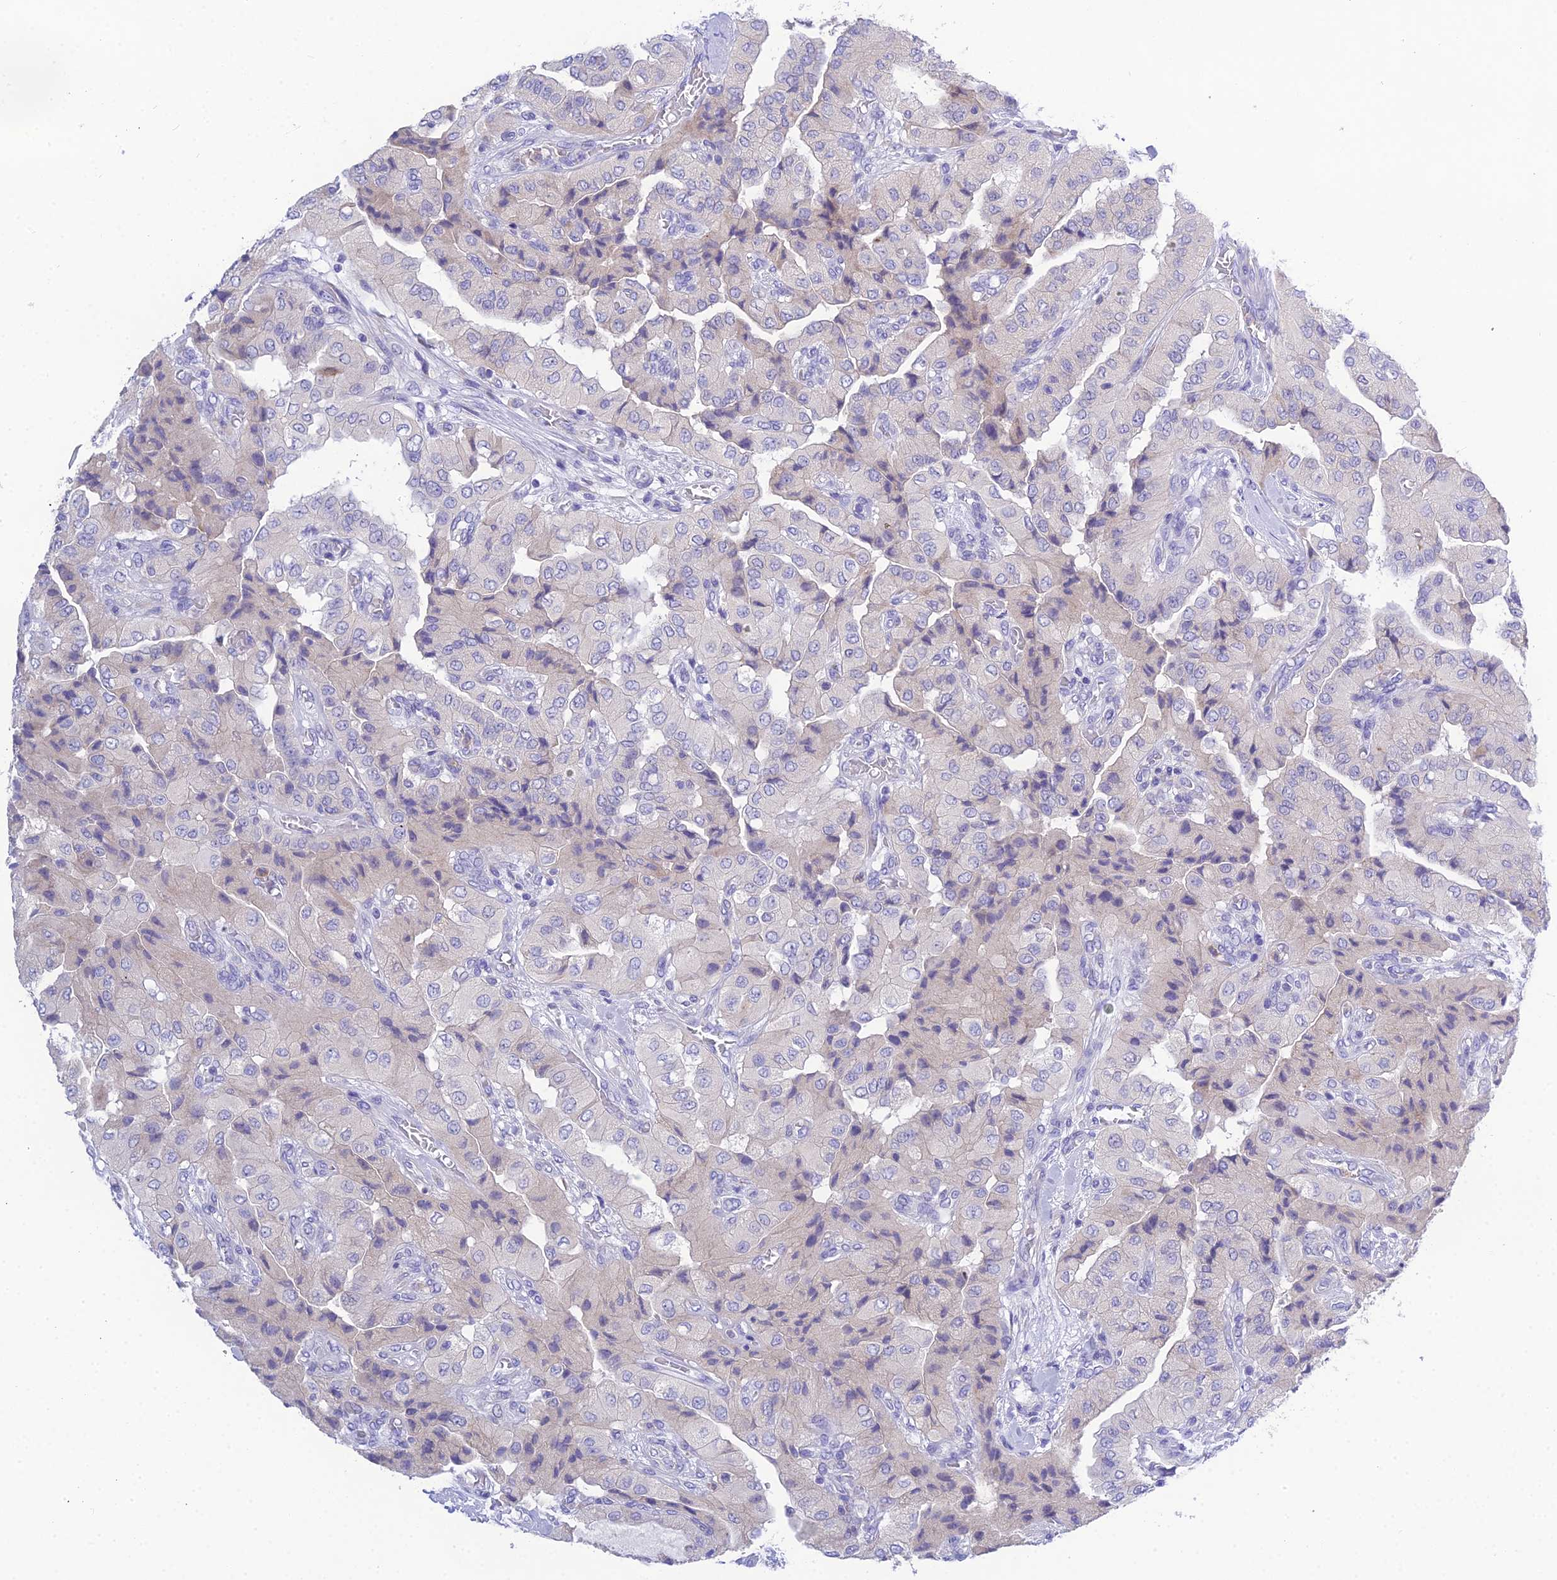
{"staining": {"intensity": "negative", "quantity": "none", "location": "none"}, "tissue": "head and neck cancer", "cell_type": "Tumor cells", "image_type": "cancer", "snomed": [{"axis": "morphology", "description": "Adenocarcinoma, NOS"}, {"axis": "topography", "description": "Head-Neck"}], "caption": "The immunohistochemistry (IHC) micrograph has no significant staining in tumor cells of adenocarcinoma (head and neck) tissue.", "gene": "KIAA0408", "patient": {"sex": "male", "age": 66}}